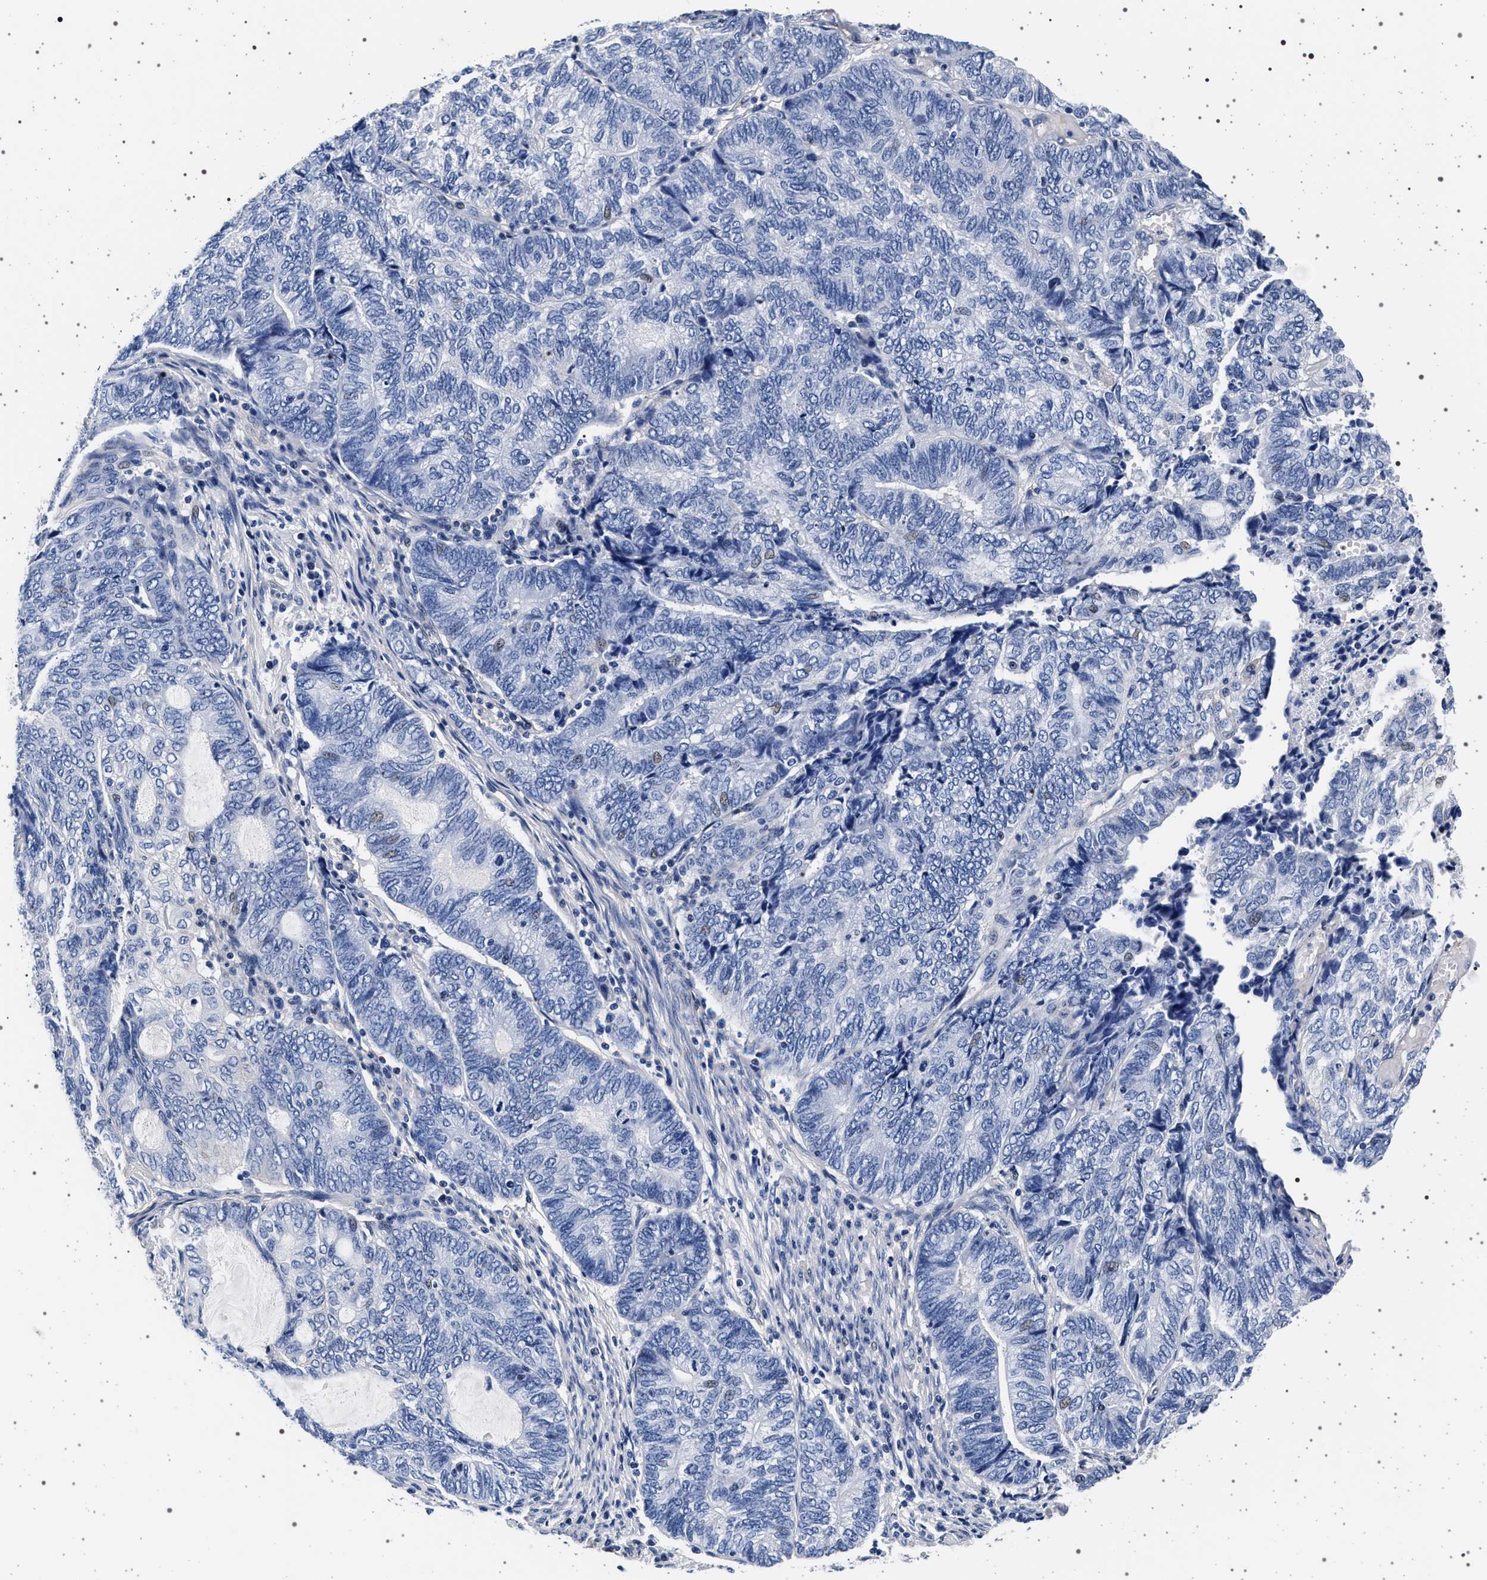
{"staining": {"intensity": "negative", "quantity": "none", "location": "none"}, "tissue": "endometrial cancer", "cell_type": "Tumor cells", "image_type": "cancer", "snomed": [{"axis": "morphology", "description": "Adenocarcinoma, NOS"}, {"axis": "topography", "description": "Uterus"}, {"axis": "topography", "description": "Endometrium"}], "caption": "Immunohistochemistry (IHC) micrograph of neoplastic tissue: human endometrial adenocarcinoma stained with DAB reveals no significant protein positivity in tumor cells.", "gene": "SLC9A1", "patient": {"sex": "female", "age": 70}}